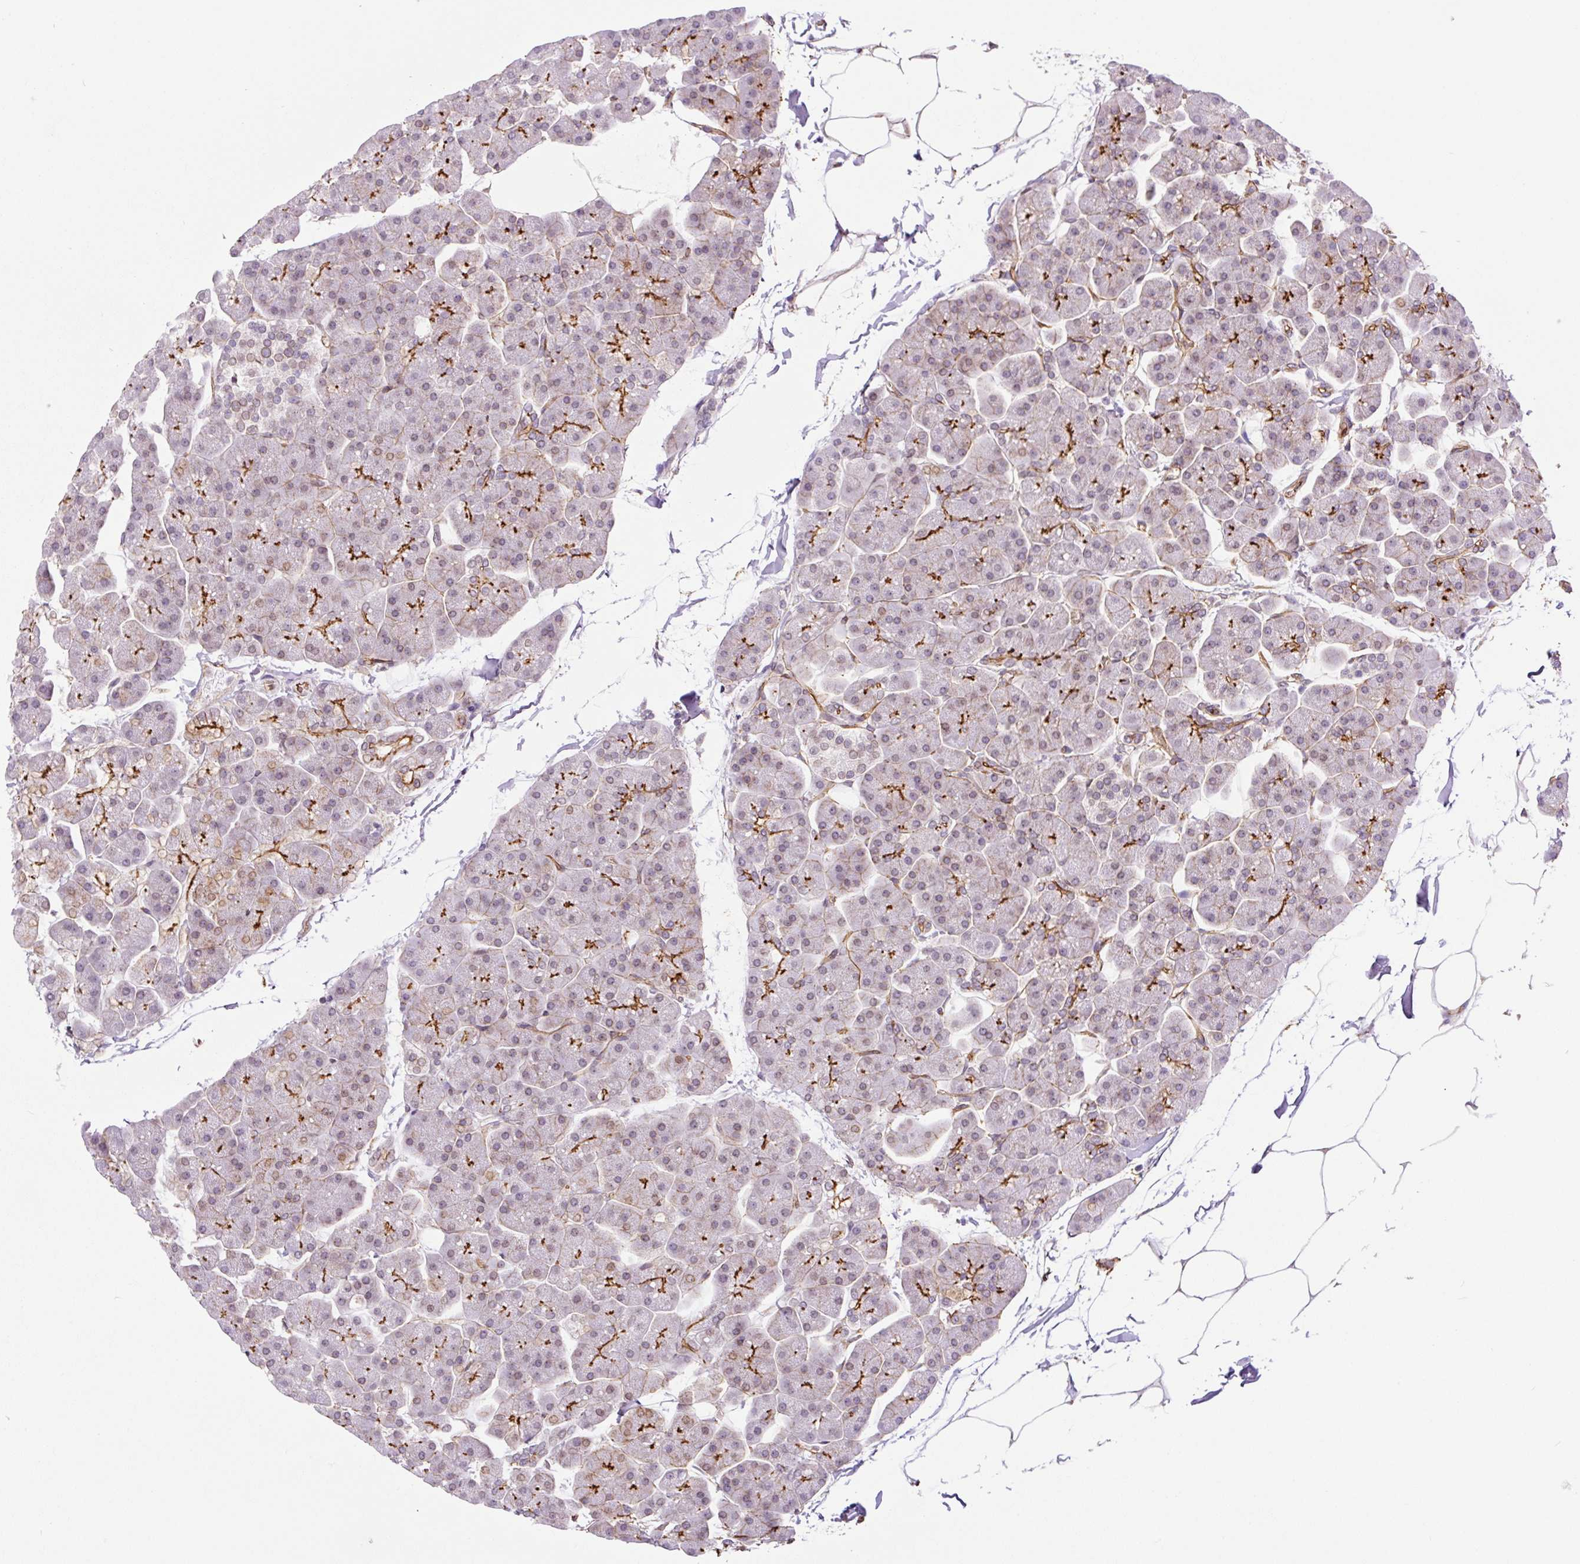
{"staining": {"intensity": "strong", "quantity": "25%-75%", "location": "cytoplasmic/membranous"}, "tissue": "pancreas", "cell_type": "Exocrine glandular cells", "image_type": "normal", "snomed": [{"axis": "morphology", "description": "Normal tissue, NOS"}, {"axis": "topography", "description": "Pancreas"}], "caption": "The histopathology image displays staining of unremarkable pancreas, revealing strong cytoplasmic/membranous protein expression (brown color) within exocrine glandular cells.", "gene": "MYO5C", "patient": {"sex": "male", "age": 35}}